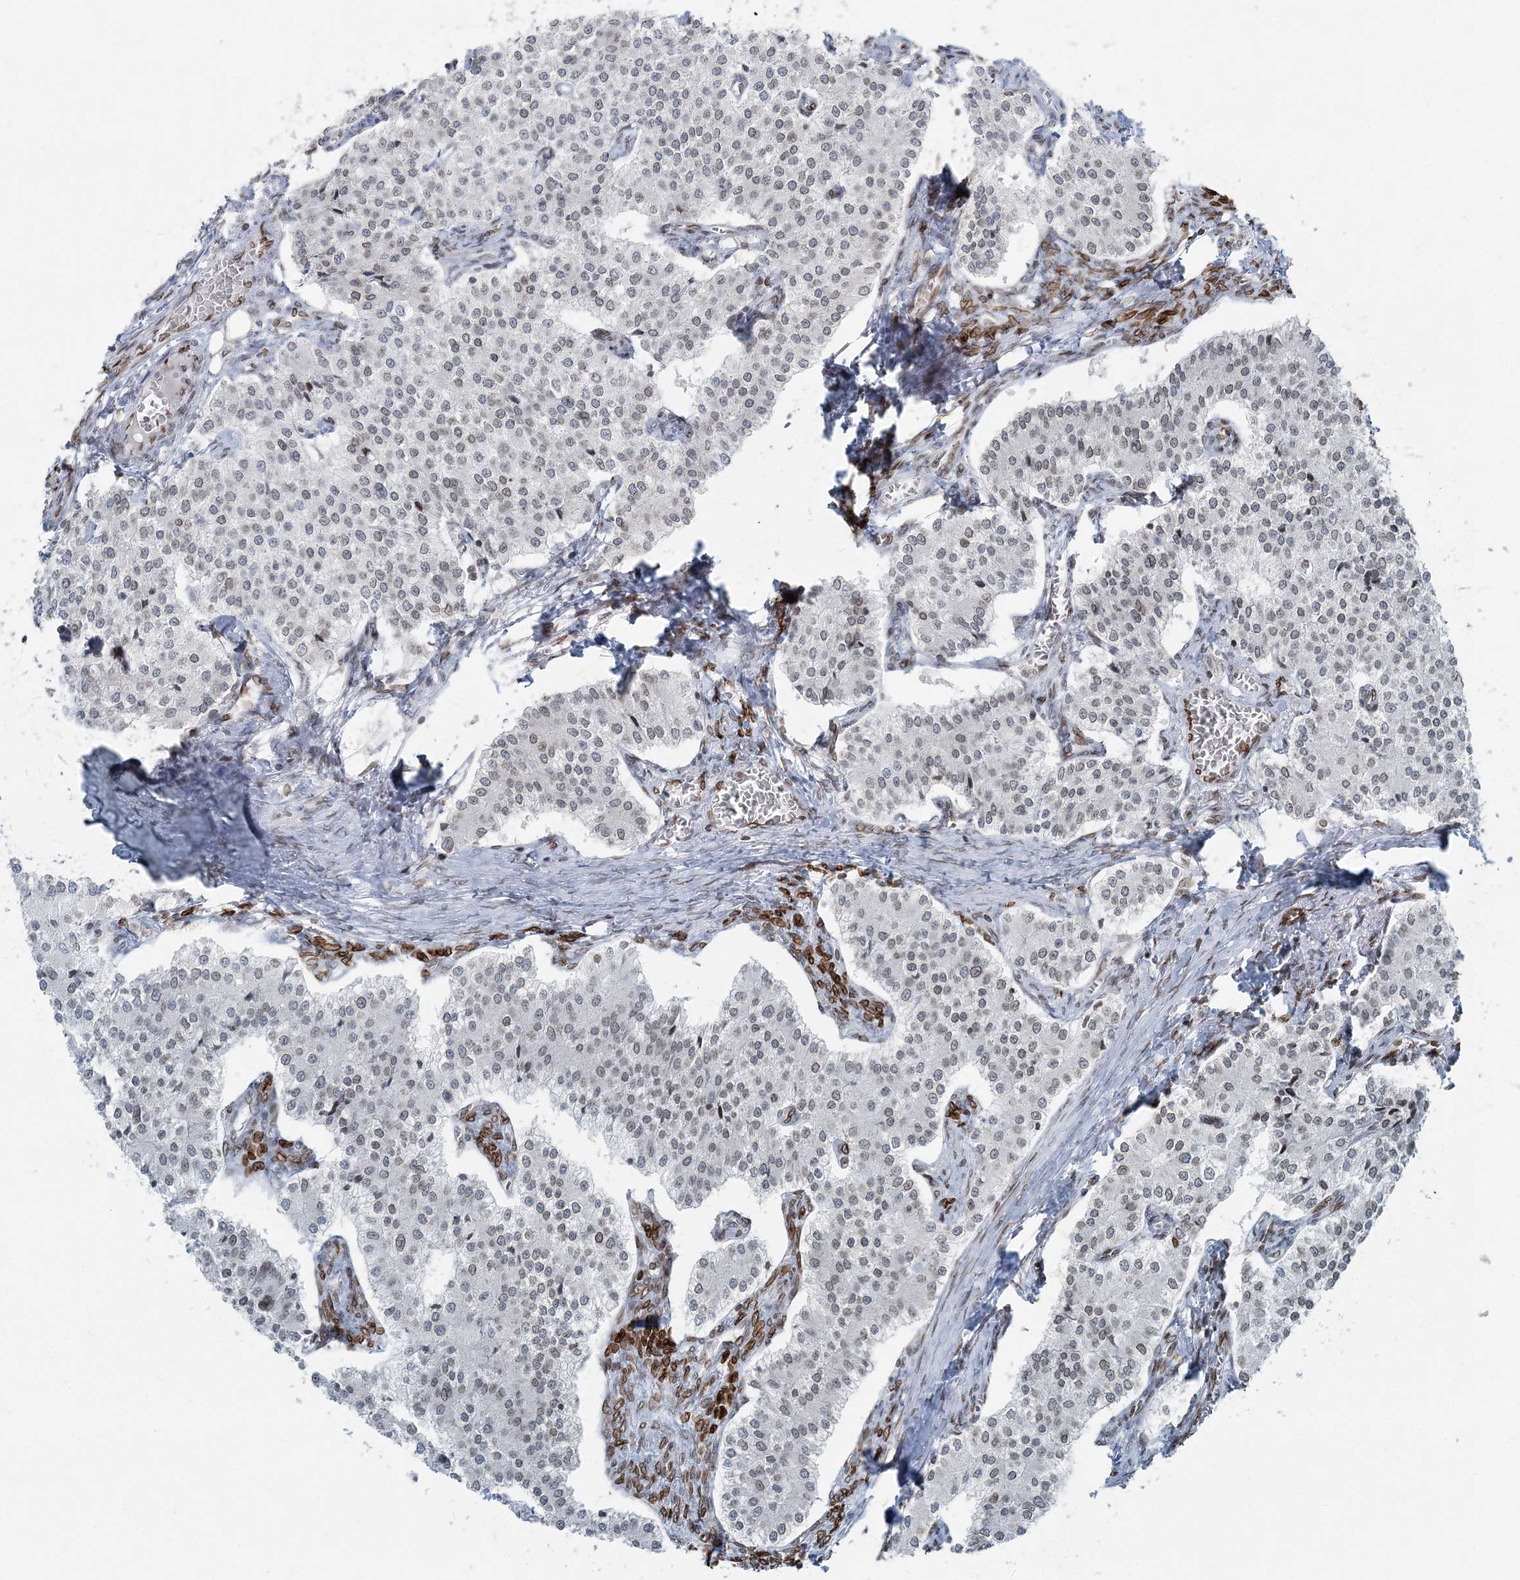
{"staining": {"intensity": "weak", "quantity": "<25%", "location": "cytoplasmic/membranous,nuclear"}, "tissue": "carcinoid", "cell_type": "Tumor cells", "image_type": "cancer", "snomed": [{"axis": "morphology", "description": "Carcinoid, malignant, NOS"}, {"axis": "topography", "description": "Colon"}], "caption": "Immunohistochemistry (IHC) of carcinoid exhibits no staining in tumor cells. (Stains: DAB IHC with hematoxylin counter stain, Microscopy: brightfield microscopy at high magnification).", "gene": "GJD4", "patient": {"sex": "female", "age": 52}}